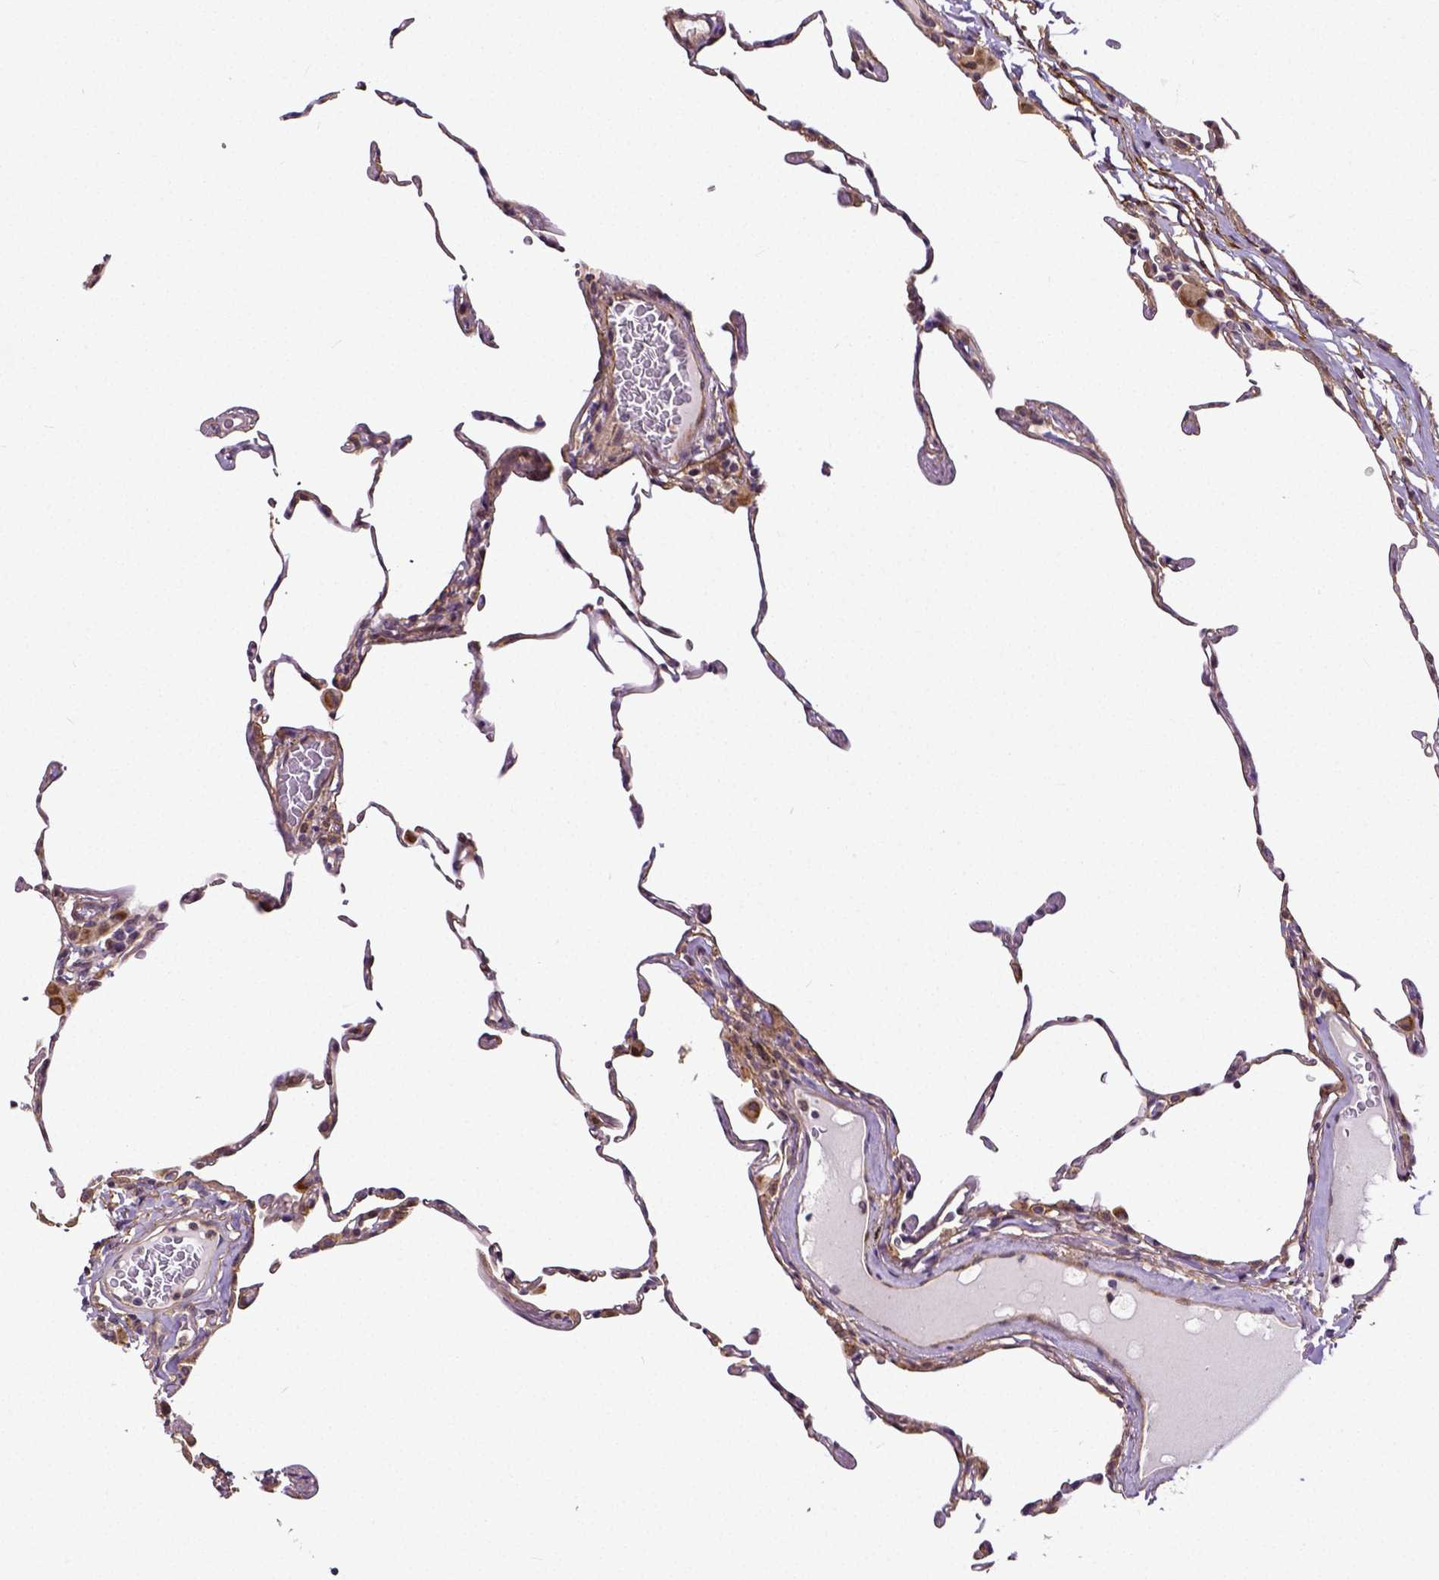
{"staining": {"intensity": "moderate", "quantity": "25%-75%", "location": "cytoplasmic/membranous"}, "tissue": "lung", "cell_type": "Alveolar cells", "image_type": "normal", "snomed": [{"axis": "morphology", "description": "Normal tissue, NOS"}, {"axis": "topography", "description": "Lung"}], "caption": "The image reveals immunohistochemical staining of benign lung. There is moderate cytoplasmic/membranous staining is appreciated in about 25%-75% of alveolar cells. The staining was performed using DAB, with brown indicating positive protein expression. Nuclei are stained blue with hematoxylin.", "gene": "DICER1", "patient": {"sex": "female", "age": 57}}